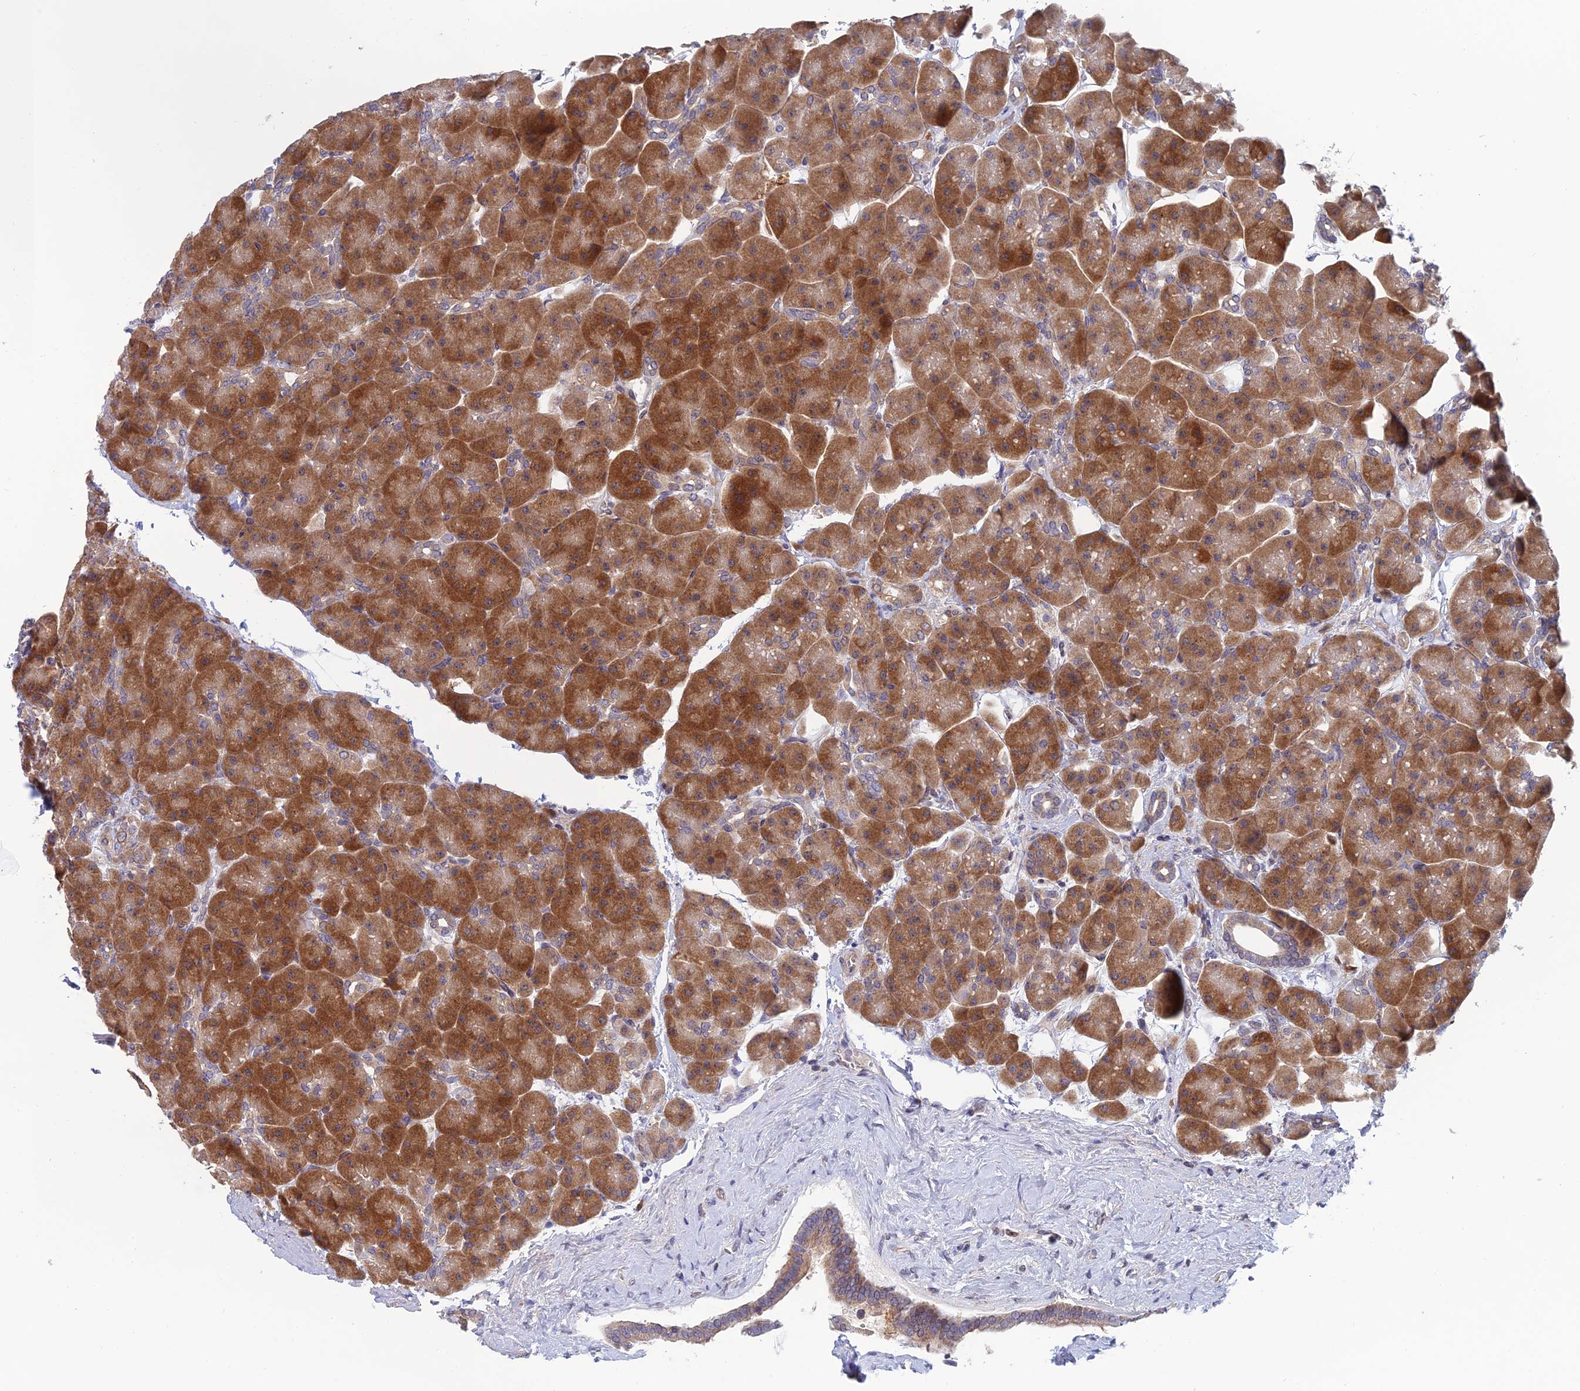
{"staining": {"intensity": "moderate", "quantity": ">75%", "location": "cytoplasmic/membranous"}, "tissue": "pancreas", "cell_type": "Exocrine glandular cells", "image_type": "normal", "snomed": [{"axis": "morphology", "description": "Normal tissue, NOS"}, {"axis": "topography", "description": "Pancreas"}], "caption": "Exocrine glandular cells show moderate cytoplasmic/membranous positivity in about >75% of cells in normal pancreas.", "gene": "SRA1", "patient": {"sex": "male", "age": 66}}